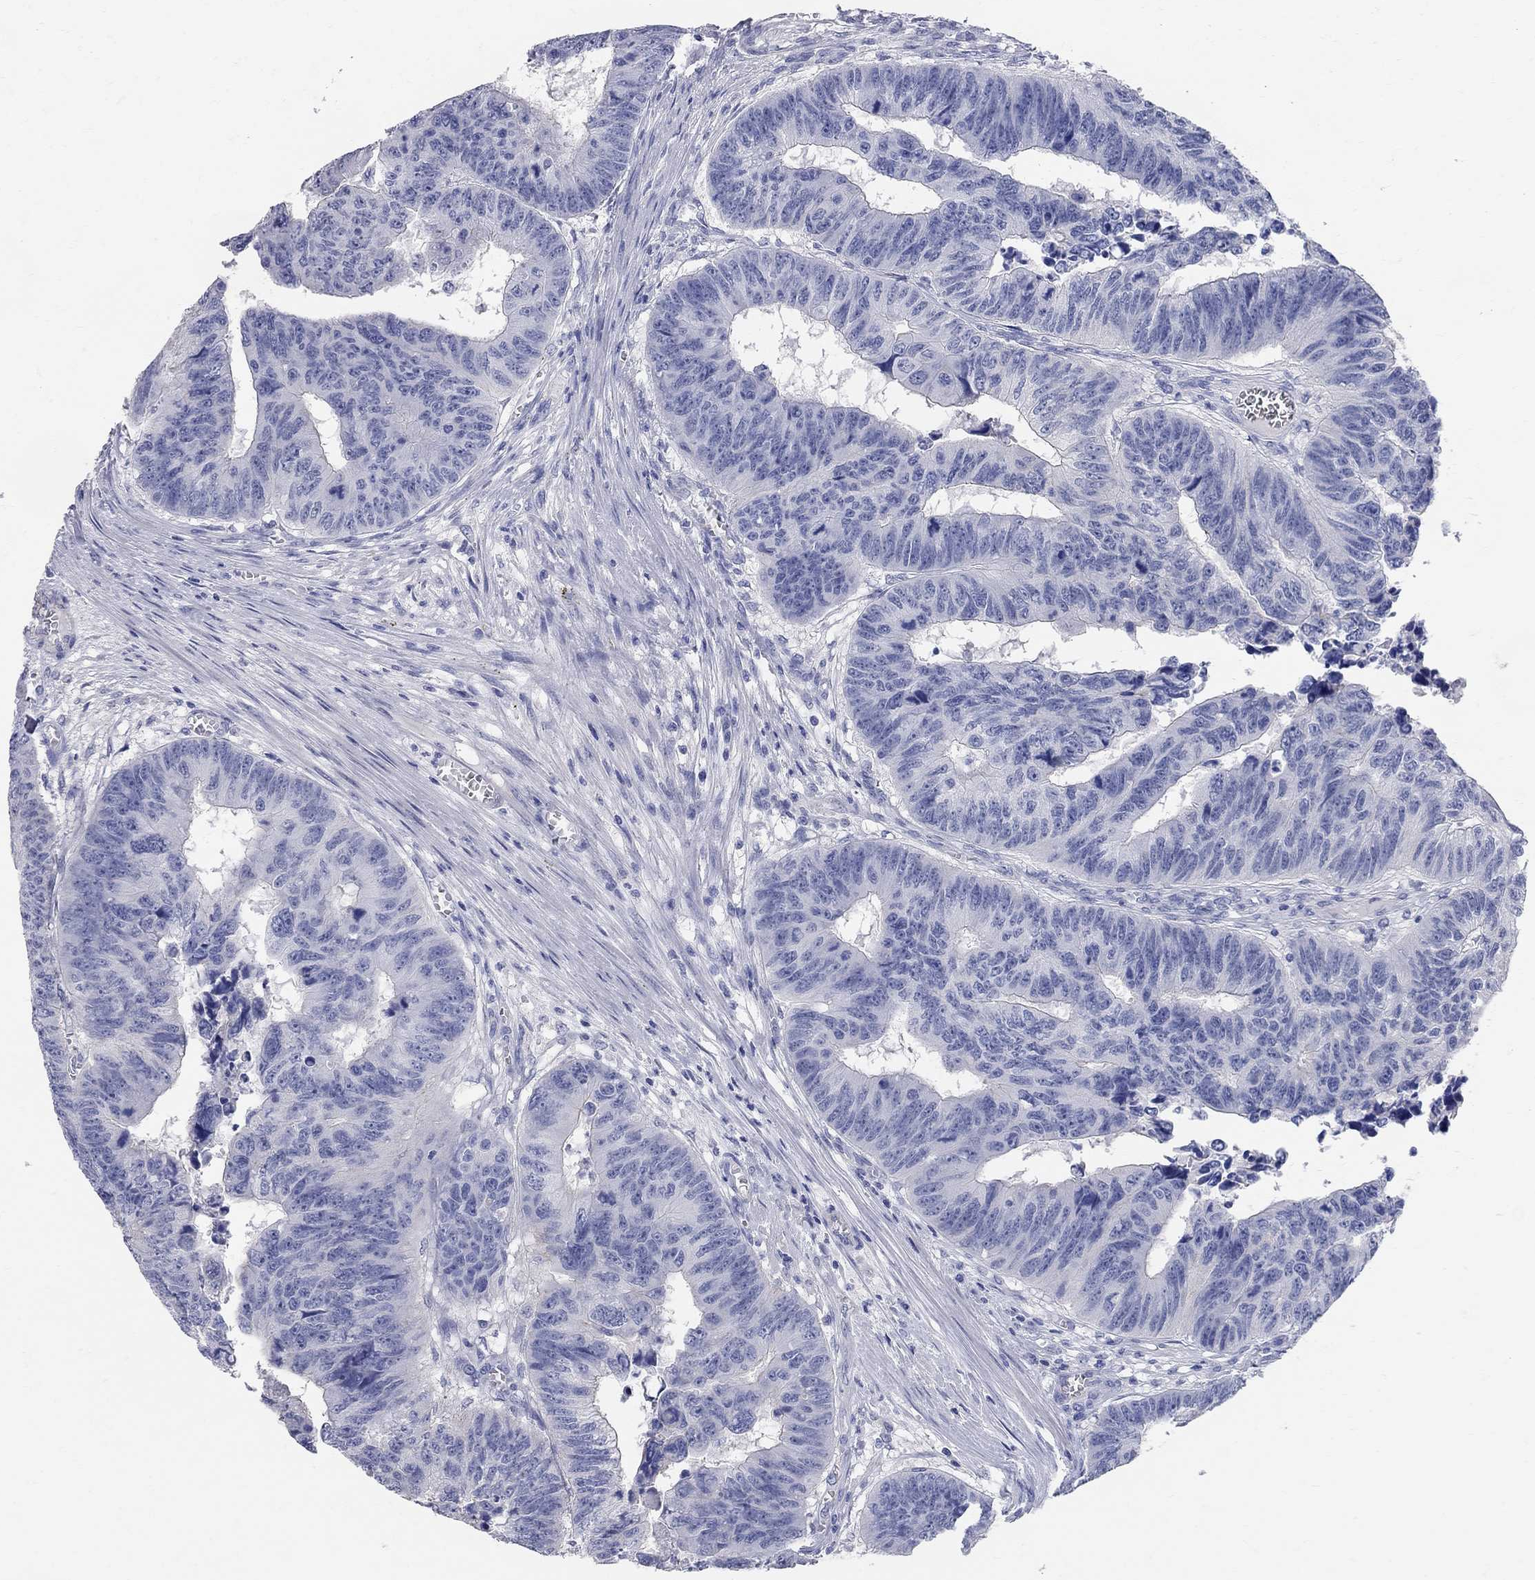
{"staining": {"intensity": "negative", "quantity": "none", "location": "none"}, "tissue": "colorectal cancer", "cell_type": "Tumor cells", "image_type": "cancer", "snomed": [{"axis": "morphology", "description": "Adenocarcinoma, NOS"}, {"axis": "topography", "description": "Rectum"}], "caption": "Immunohistochemical staining of human colorectal adenocarcinoma shows no significant expression in tumor cells.", "gene": "AOX1", "patient": {"sex": "female", "age": 85}}